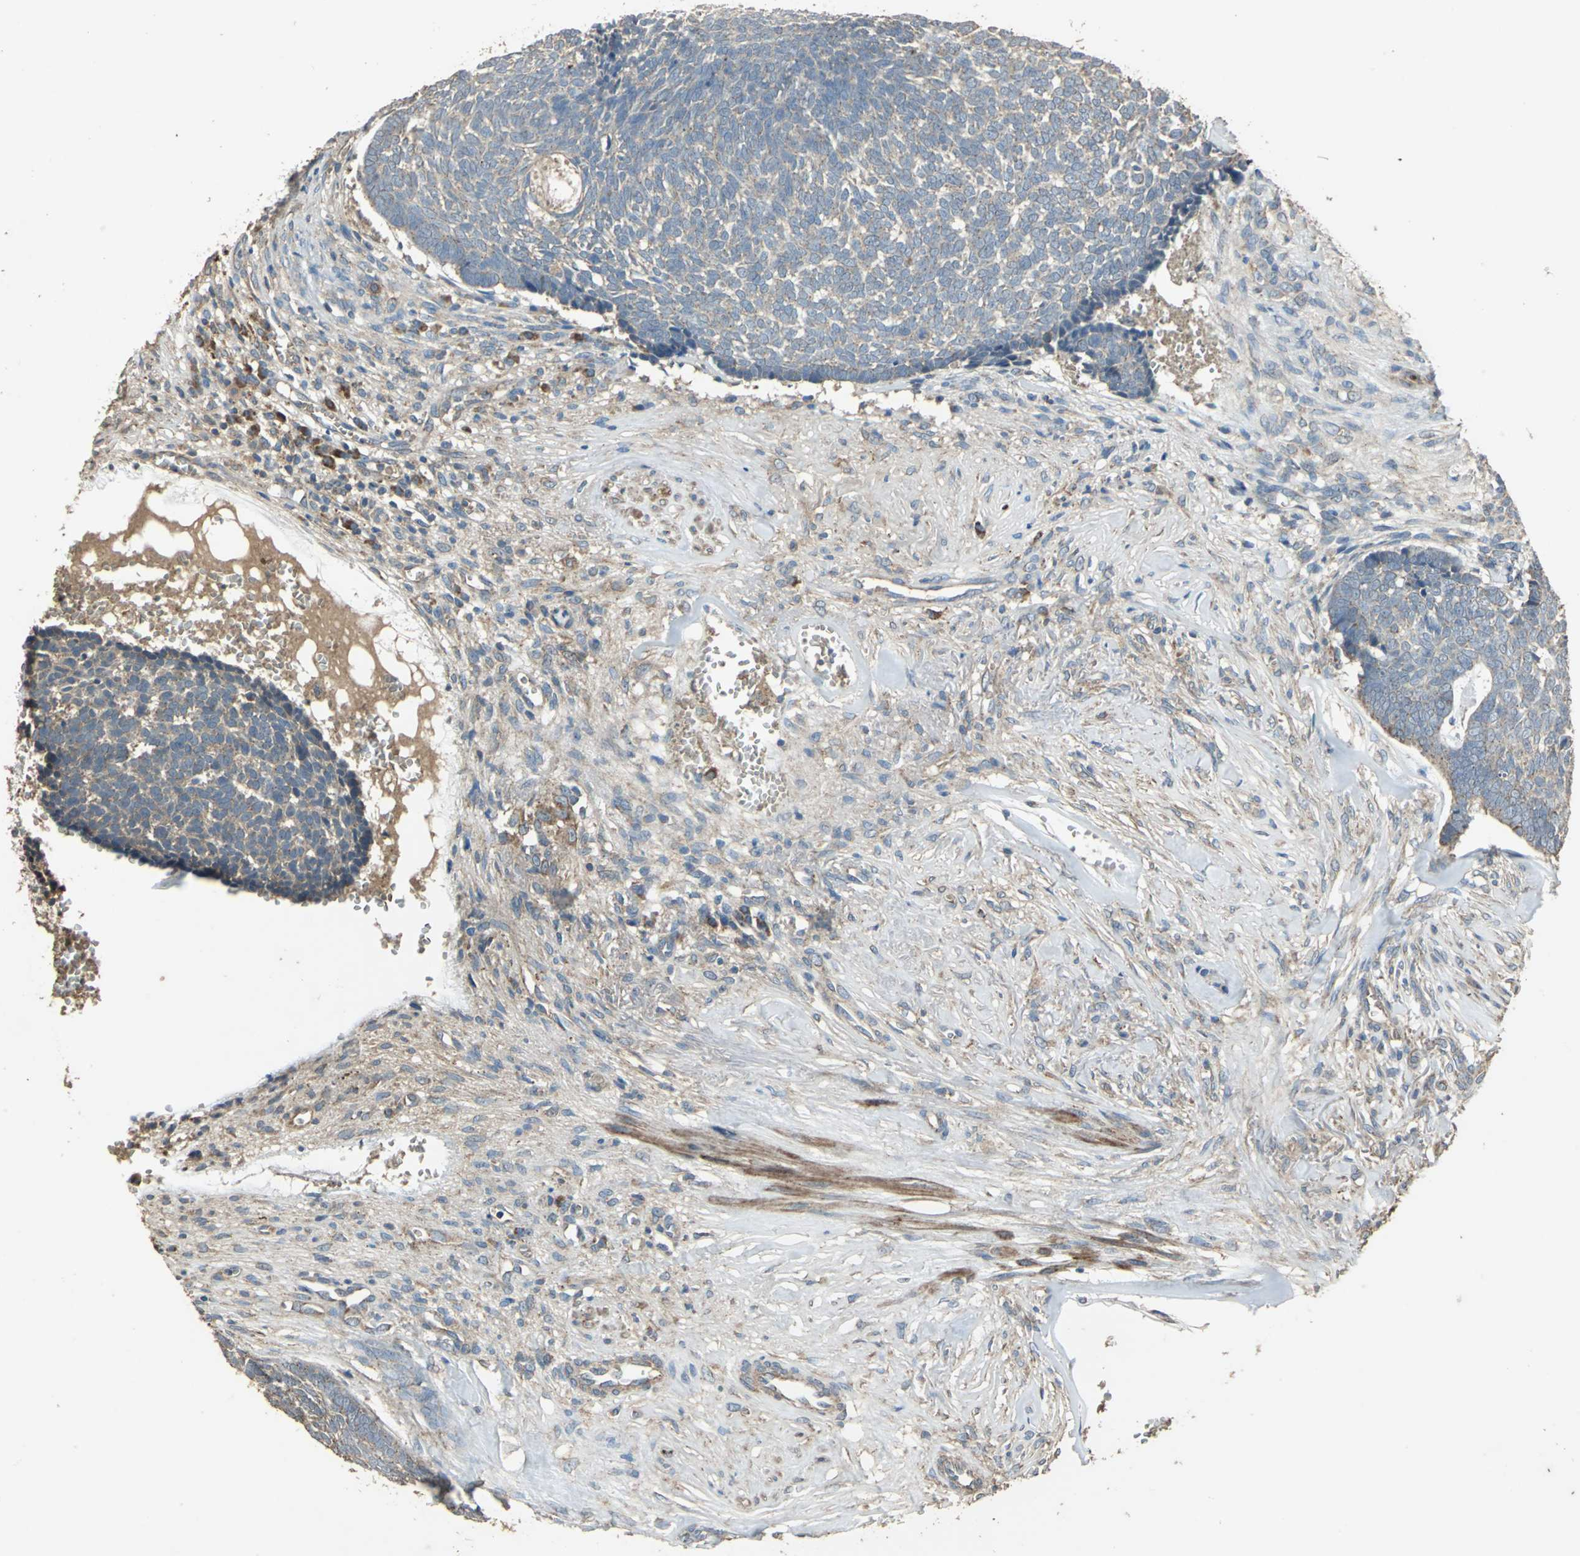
{"staining": {"intensity": "moderate", "quantity": ">75%", "location": "cytoplasmic/membranous"}, "tissue": "skin cancer", "cell_type": "Tumor cells", "image_type": "cancer", "snomed": [{"axis": "morphology", "description": "Basal cell carcinoma"}, {"axis": "topography", "description": "Skin"}], "caption": "A brown stain labels moderate cytoplasmic/membranous positivity of a protein in human skin cancer (basal cell carcinoma) tumor cells.", "gene": "POLRMT", "patient": {"sex": "male", "age": 84}}